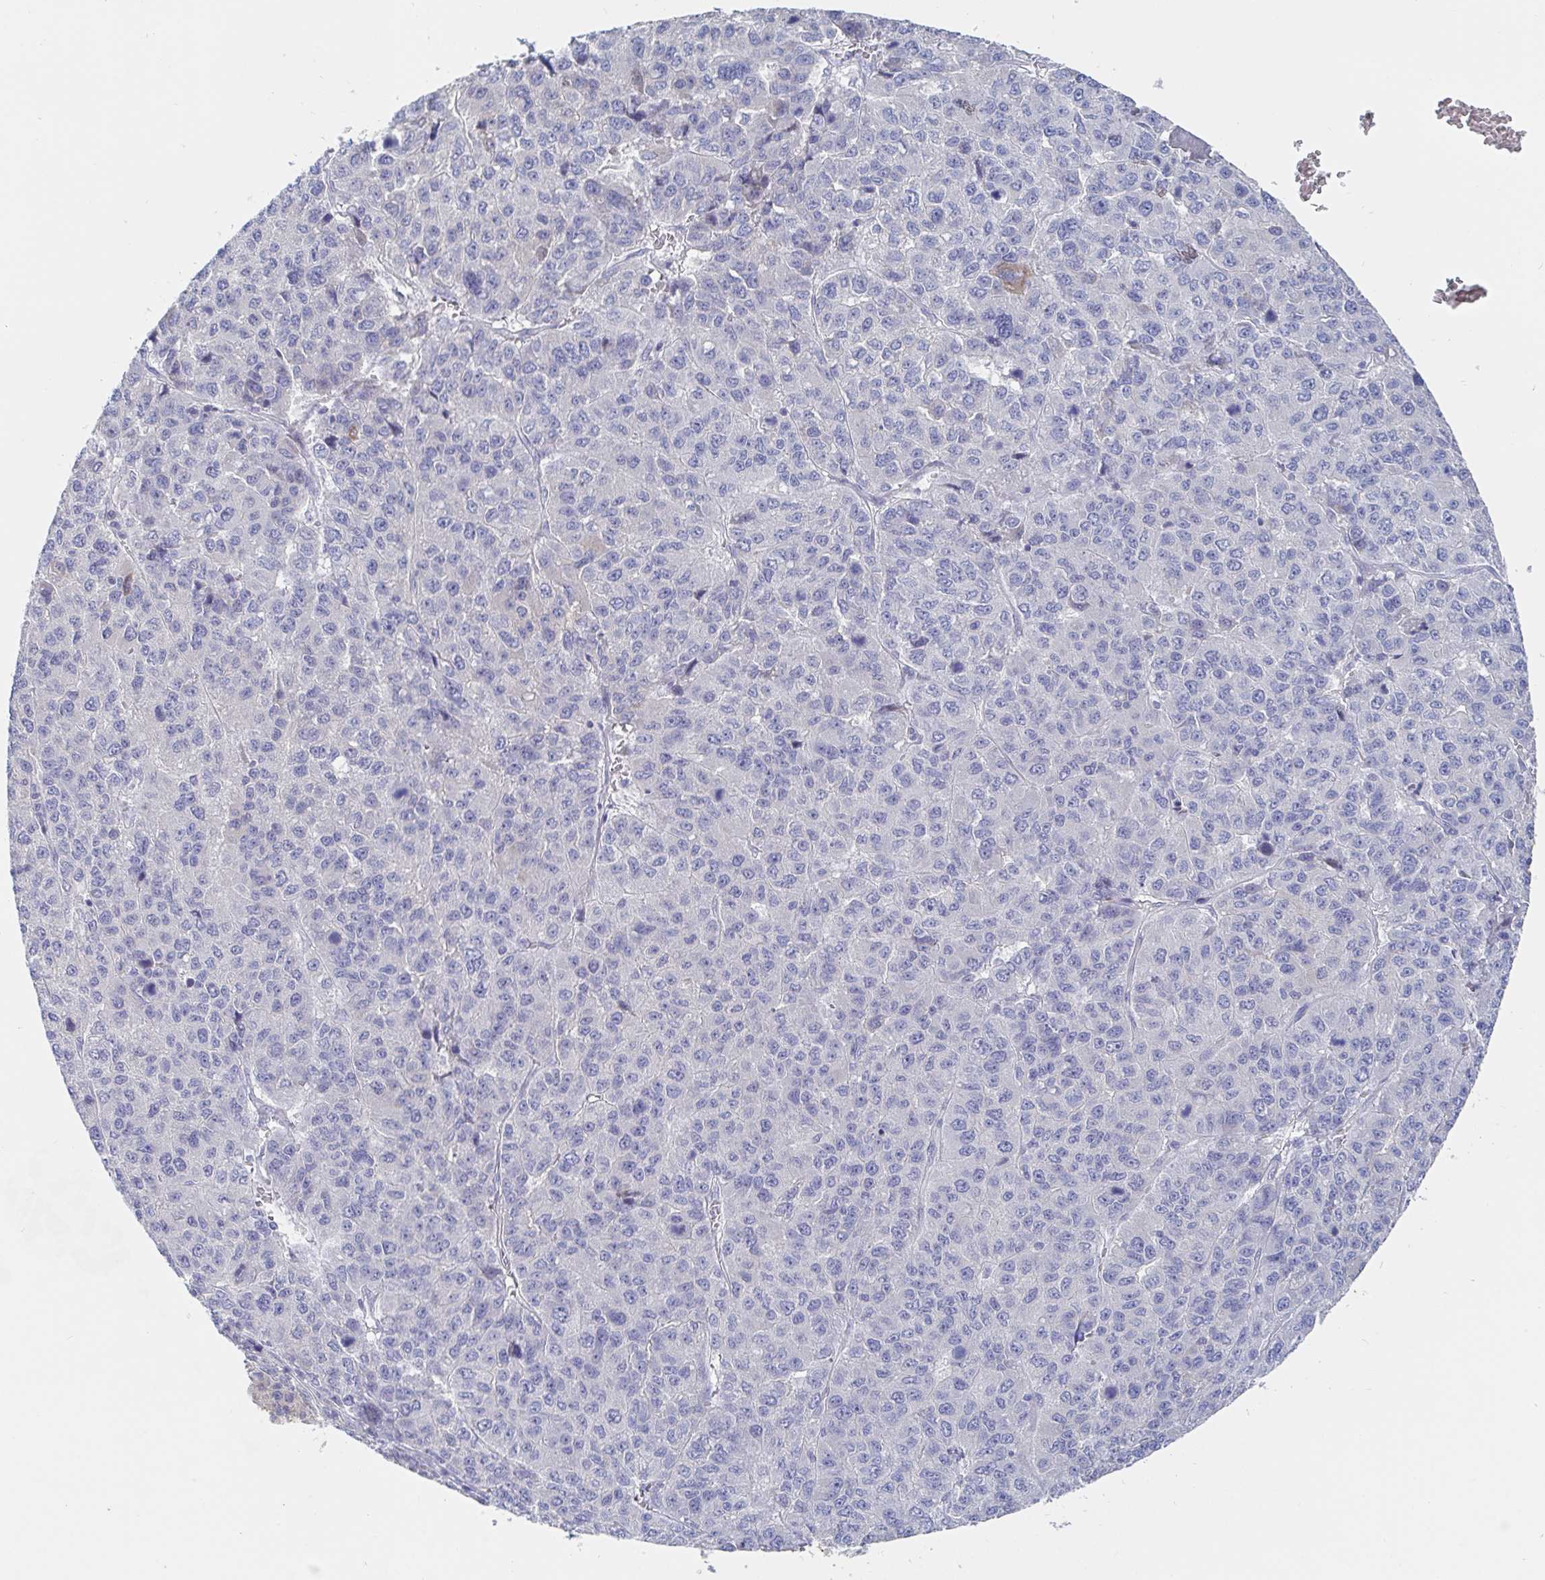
{"staining": {"intensity": "negative", "quantity": "none", "location": "none"}, "tissue": "liver cancer", "cell_type": "Tumor cells", "image_type": "cancer", "snomed": [{"axis": "morphology", "description": "Carcinoma, Hepatocellular, NOS"}, {"axis": "topography", "description": "Liver"}], "caption": "Liver hepatocellular carcinoma stained for a protein using immunohistochemistry (IHC) displays no staining tumor cells.", "gene": "ZNF430", "patient": {"sex": "male", "age": 69}}